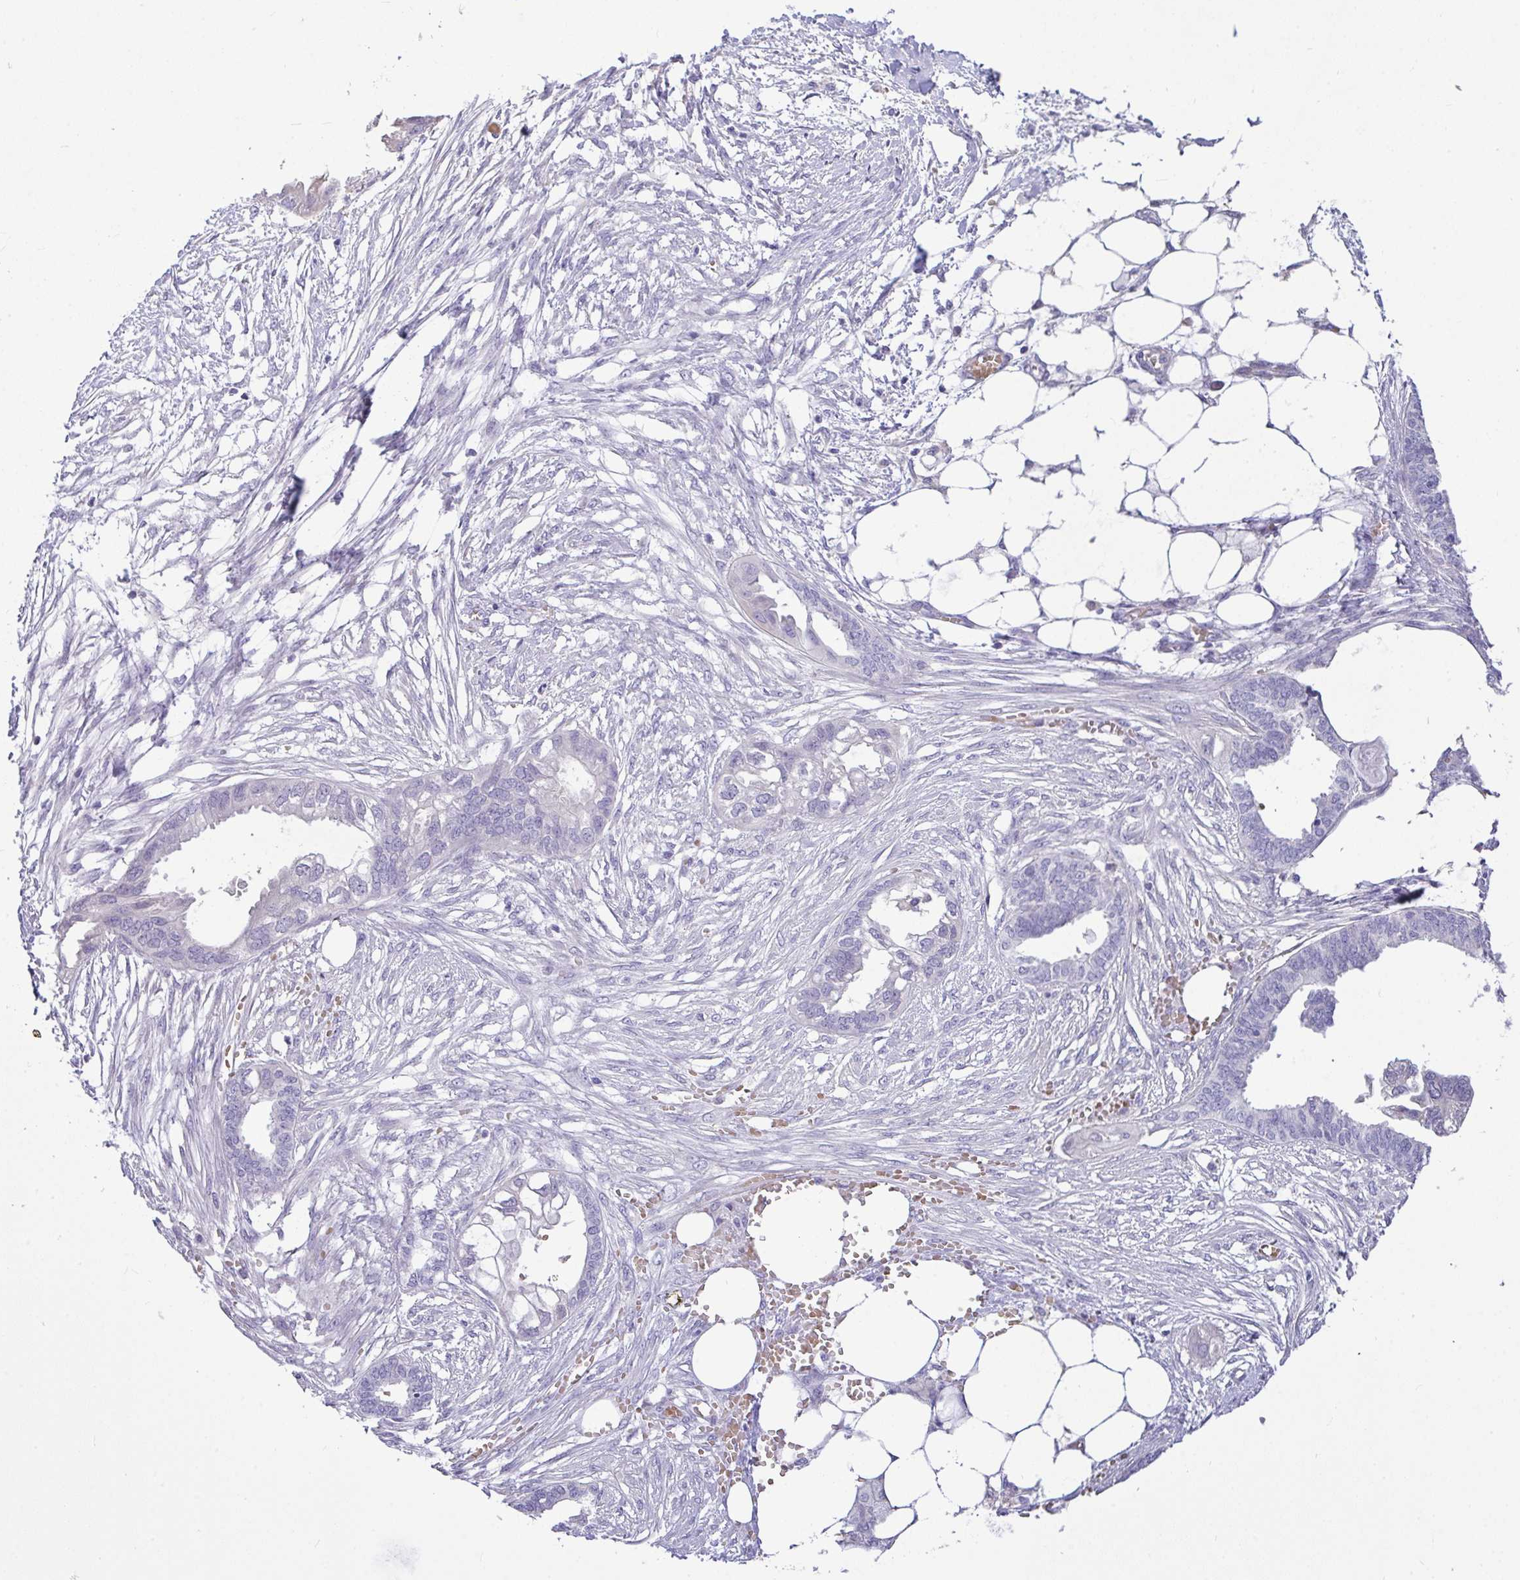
{"staining": {"intensity": "negative", "quantity": "none", "location": "none"}, "tissue": "endometrial cancer", "cell_type": "Tumor cells", "image_type": "cancer", "snomed": [{"axis": "morphology", "description": "Adenocarcinoma, NOS"}, {"axis": "morphology", "description": "Adenocarcinoma, metastatic, NOS"}, {"axis": "topography", "description": "Adipose tissue"}, {"axis": "topography", "description": "Endometrium"}], "caption": "High power microscopy histopathology image of an immunohistochemistry photomicrograph of adenocarcinoma (endometrial), revealing no significant staining in tumor cells. Brightfield microscopy of immunohistochemistry stained with DAB (3,3'-diaminobenzidine) (brown) and hematoxylin (blue), captured at high magnification.", "gene": "MOCS1", "patient": {"sex": "female", "age": 67}}